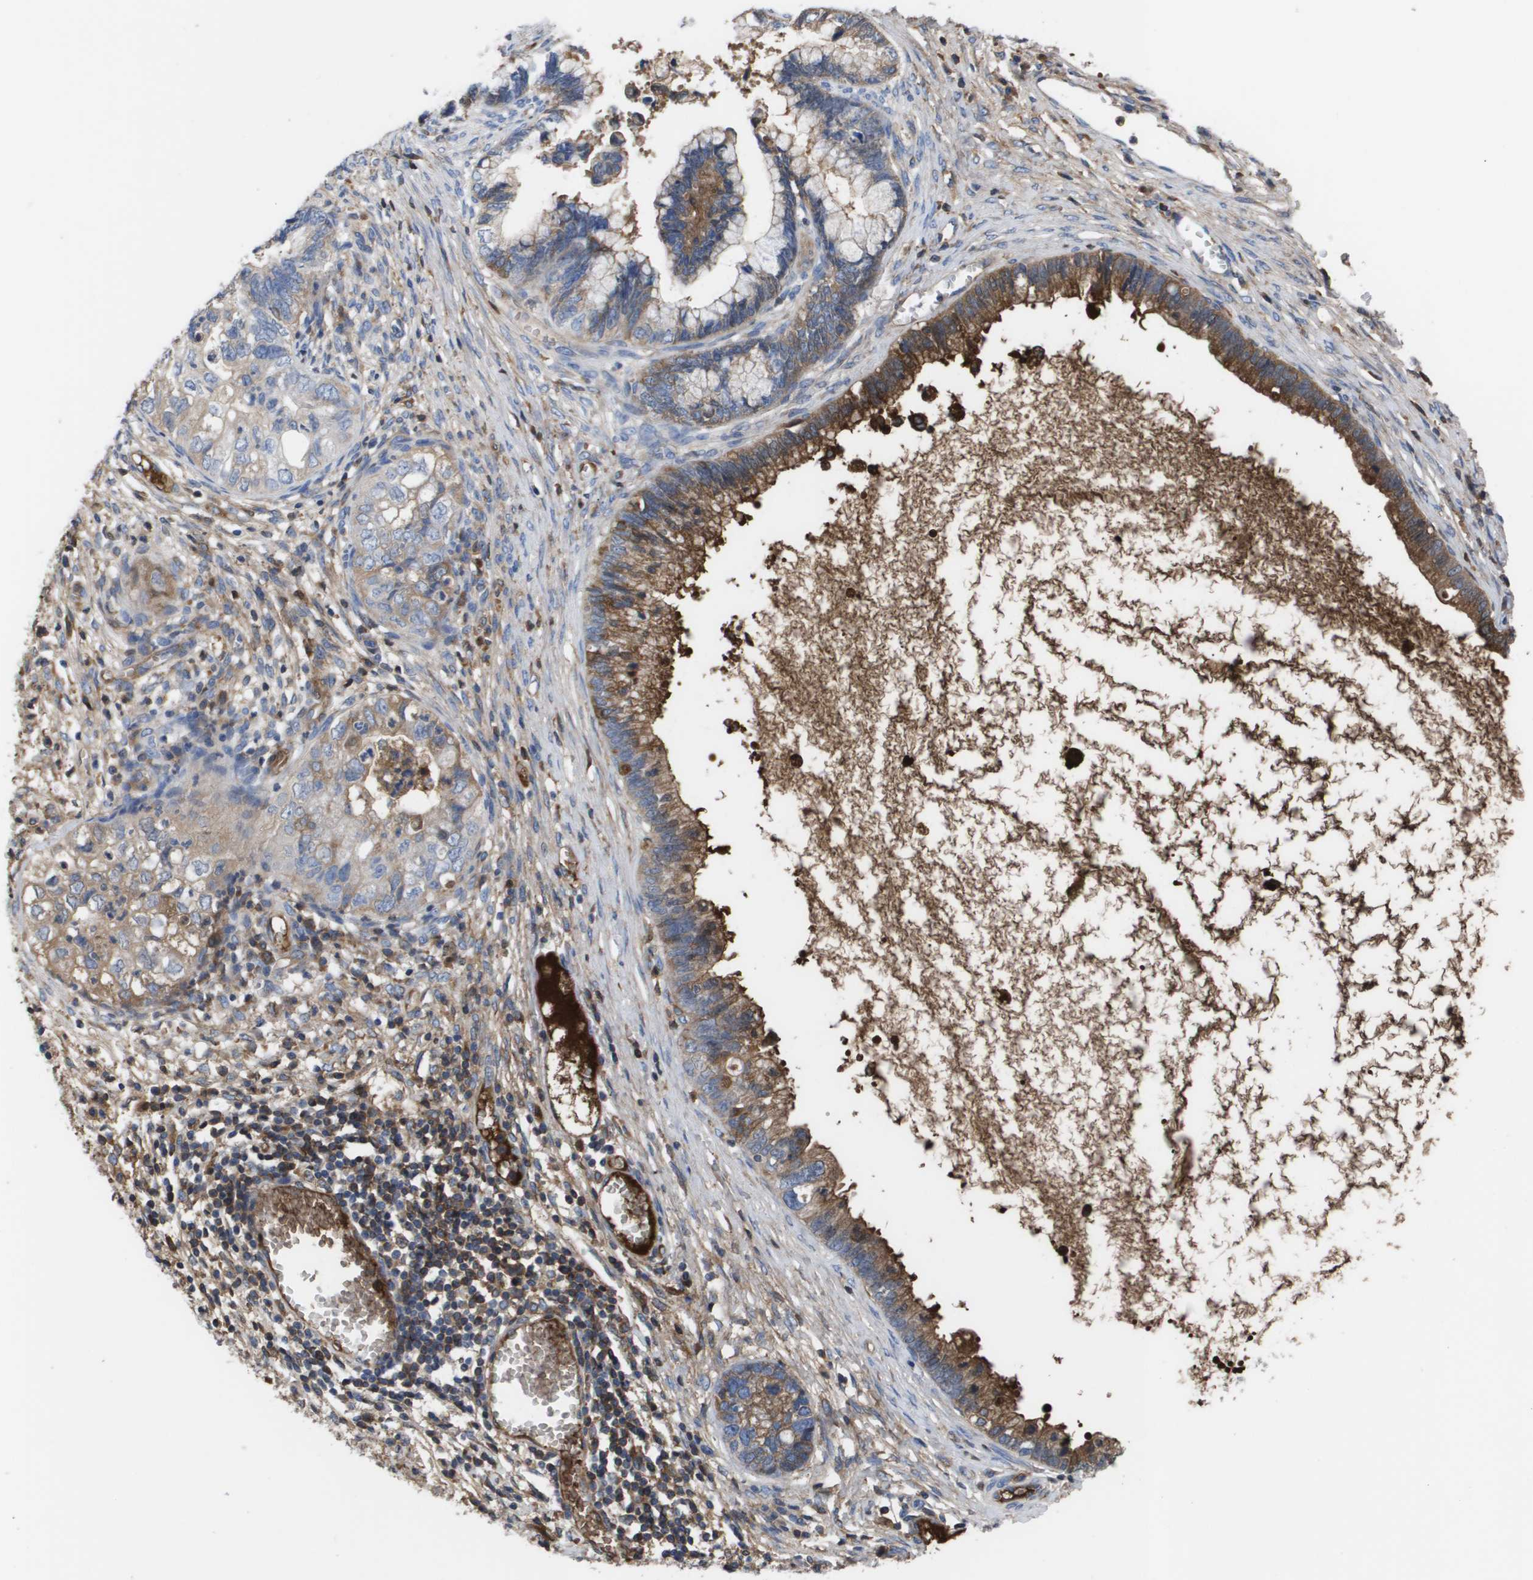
{"staining": {"intensity": "moderate", "quantity": "25%-75%", "location": "cytoplasmic/membranous"}, "tissue": "cervical cancer", "cell_type": "Tumor cells", "image_type": "cancer", "snomed": [{"axis": "morphology", "description": "Adenocarcinoma, NOS"}, {"axis": "topography", "description": "Cervix"}], "caption": "Brown immunohistochemical staining in human adenocarcinoma (cervical) displays moderate cytoplasmic/membranous positivity in approximately 25%-75% of tumor cells.", "gene": "SERPINA6", "patient": {"sex": "female", "age": 44}}